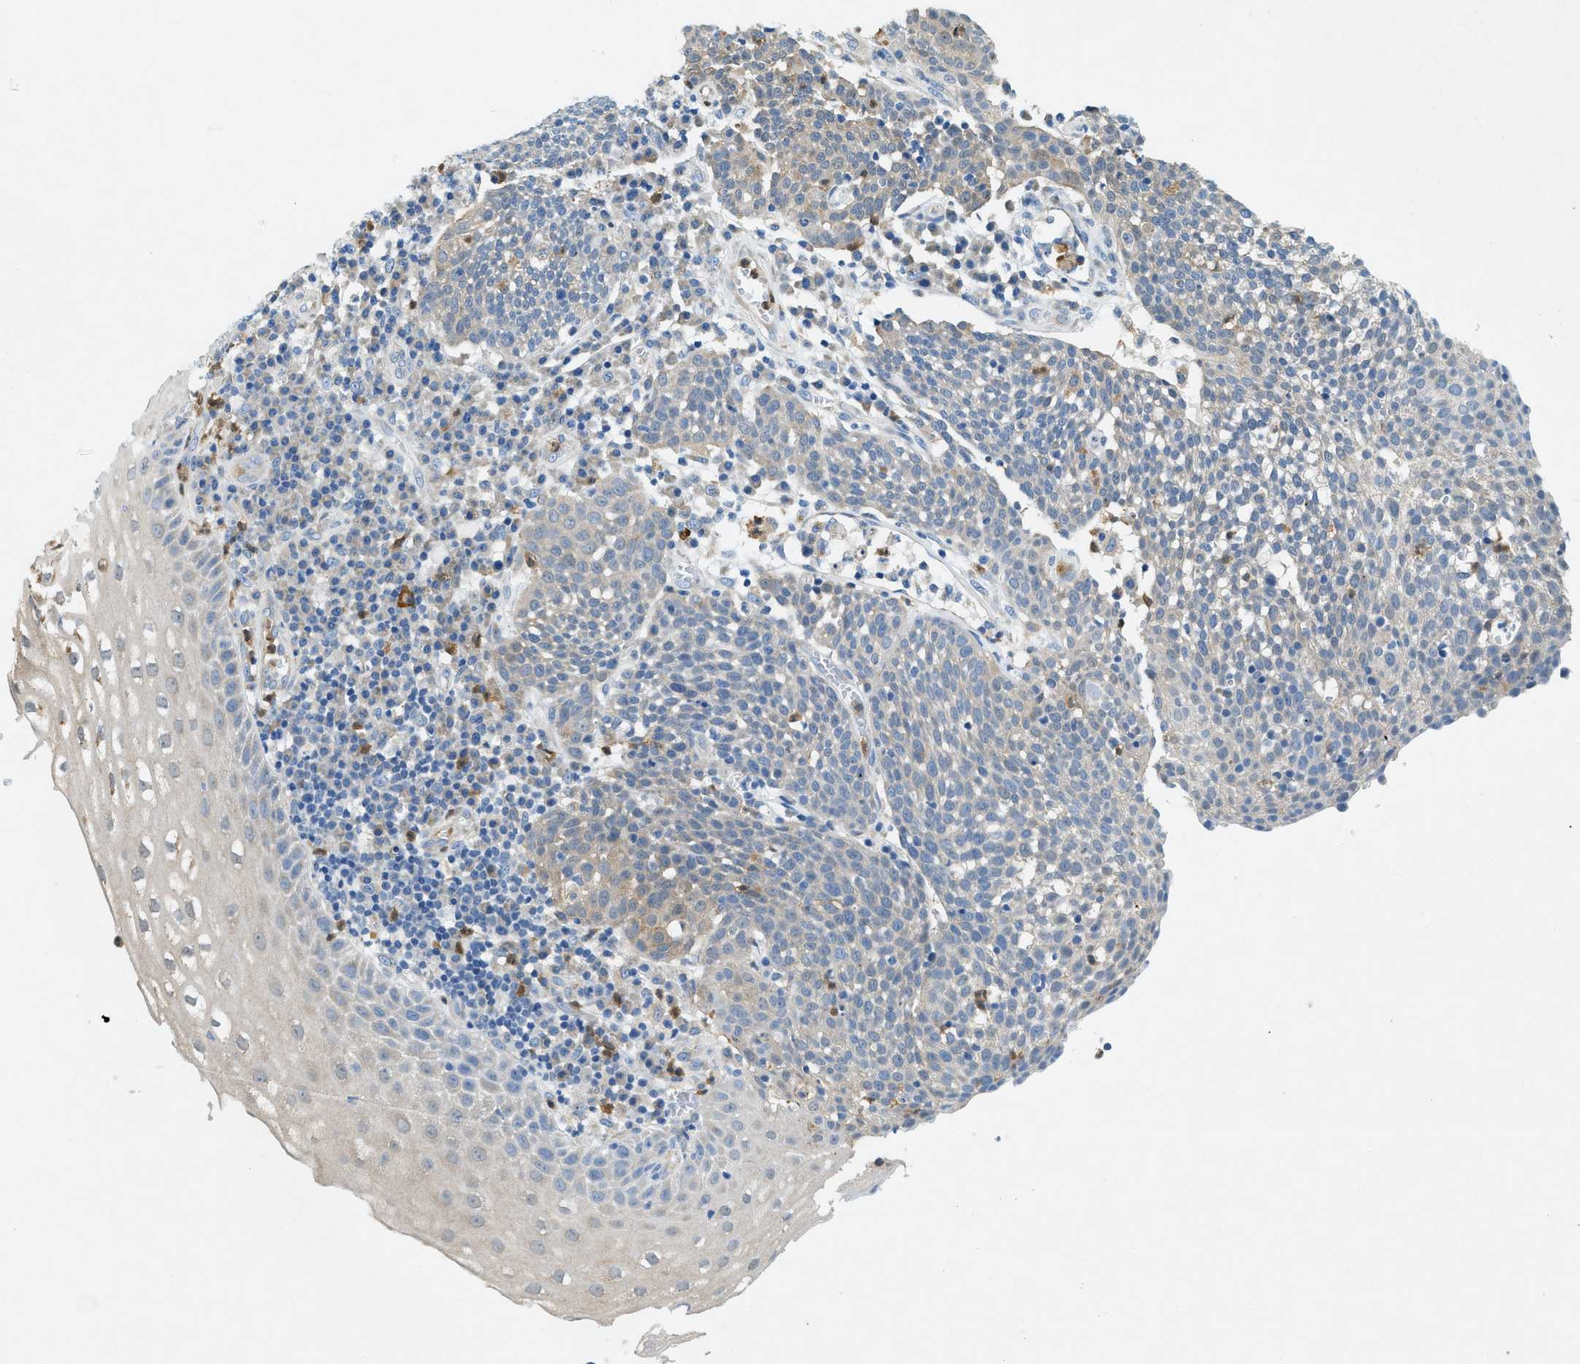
{"staining": {"intensity": "weak", "quantity": "<25%", "location": "cytoplasmic/membranous"}, "tissue": "cervical cancer", "cell_type": "Tumor cells", "image_type": "cancer", "snomed": [{"axis": "morphology", "description": "Squamous cell carcinoma, NOS"}, {"axis": "topography", "description": "Cervix"}], "caption": "Immunohistochemistry (IHC) of cervical cancer demonstrates no expression in tumor cells. (Stains: DAB (3,3'-diaminobenzidine) immunohistochemistry with hematoxylin counter stain, Microscopy: brightfield microscopy at high magnification).", "gene": "ZDHHC13", "patient": {"sex": "female", "age": 34}}